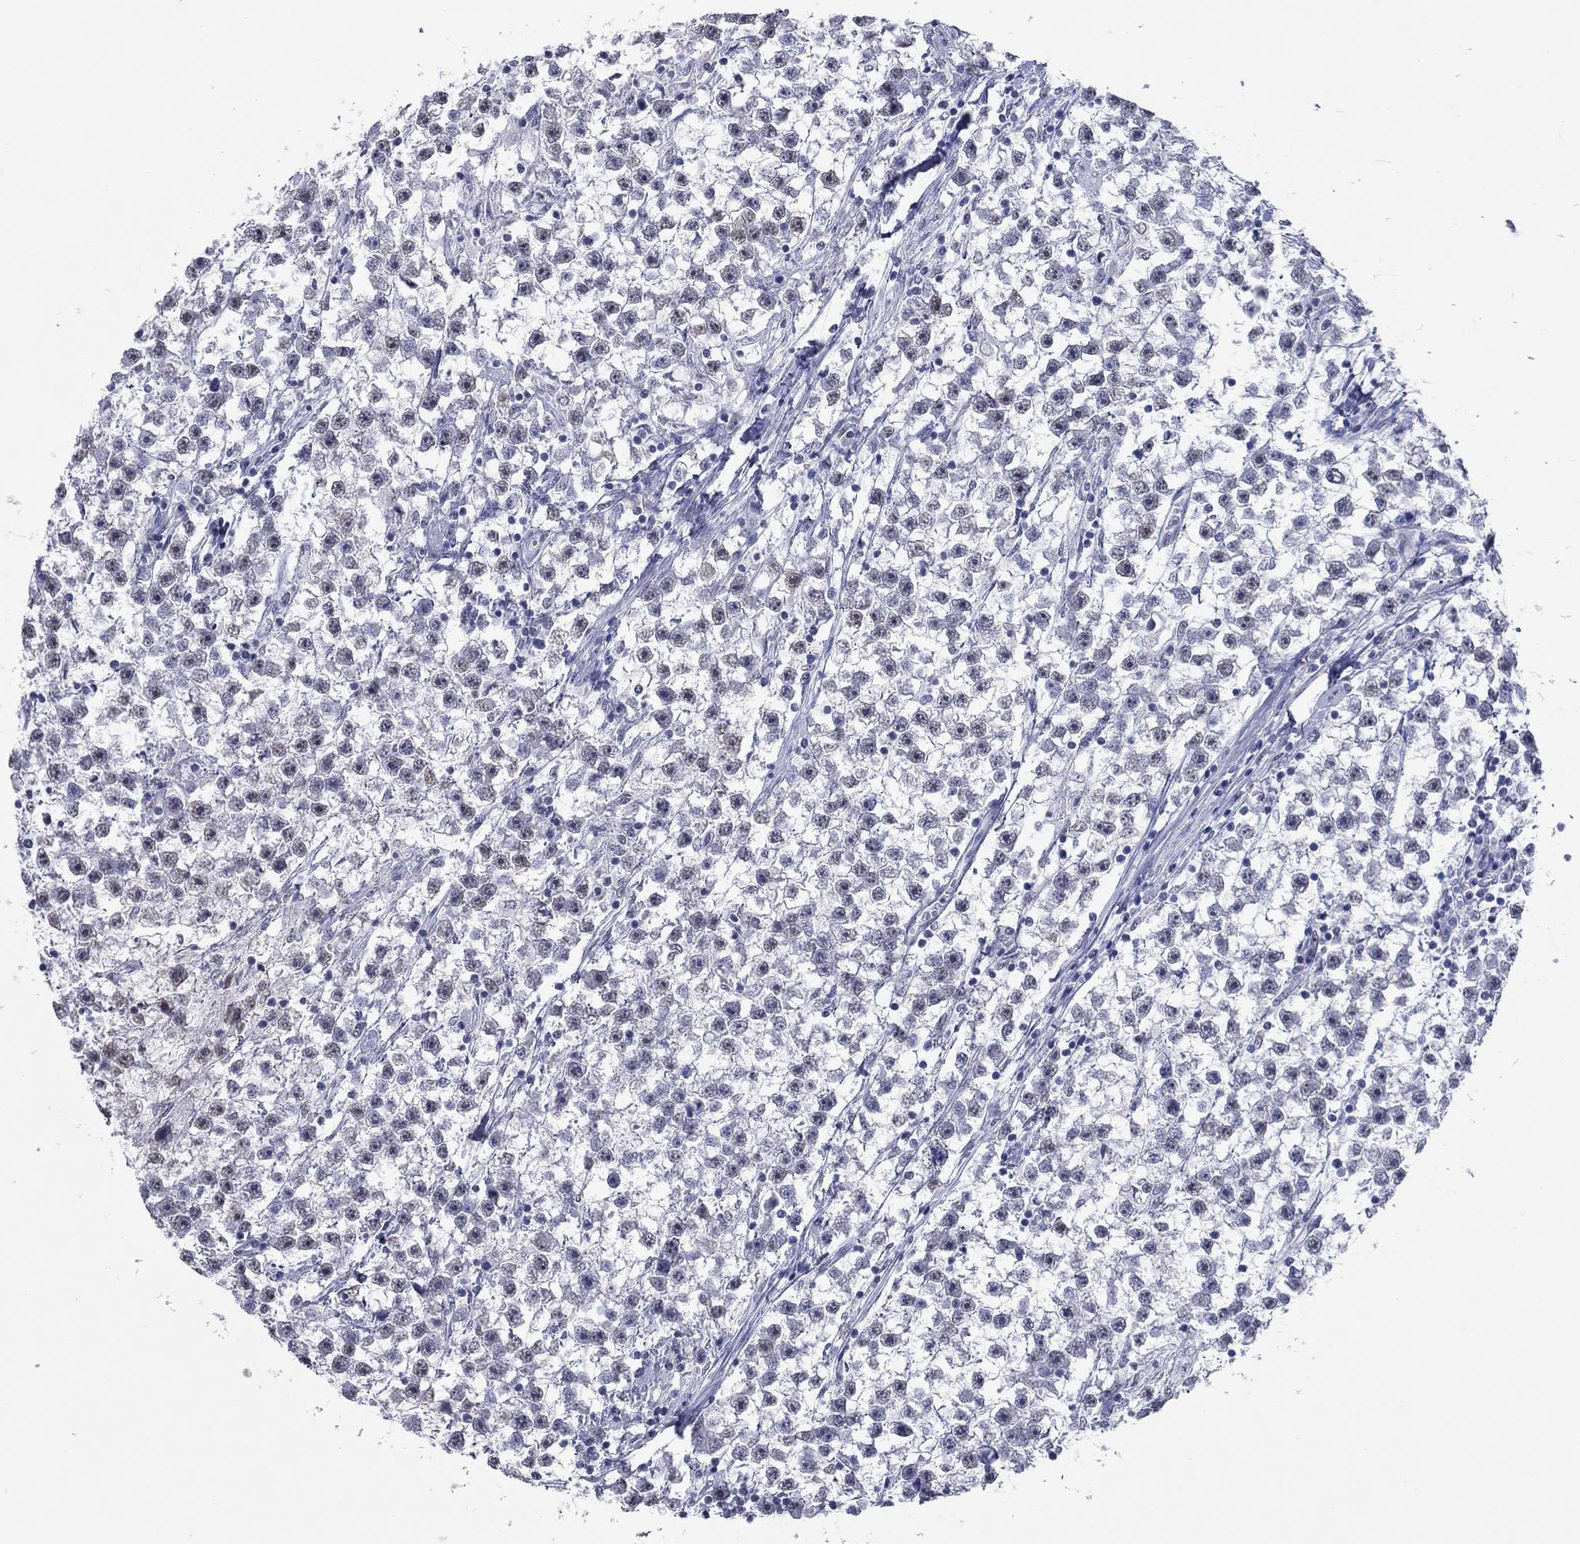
{"staining": {"intensity": "negative", "quantity": "none", "location": "none"}, "tissue": "testis cancer", "cell_type": "Tumor cells", "image_type": "cancer", "snomed": [{"axis": "morphology", "description": "Seminoma, NOS"}, {"axis": "topography", "description": "Testis"}], "caption": "Immunohistochemistry (IHC) histopathology image of testis seminoma stained for a protein (brown), which exhibits no staining in tumor cells. The staining is performed using DAB (3,3'-diaminobenzidine) brown chromogen with nuclei counter-stained in using hematoxylin.", "gene": "KRT75", "patient": {"sex": "male", "age": 59}}